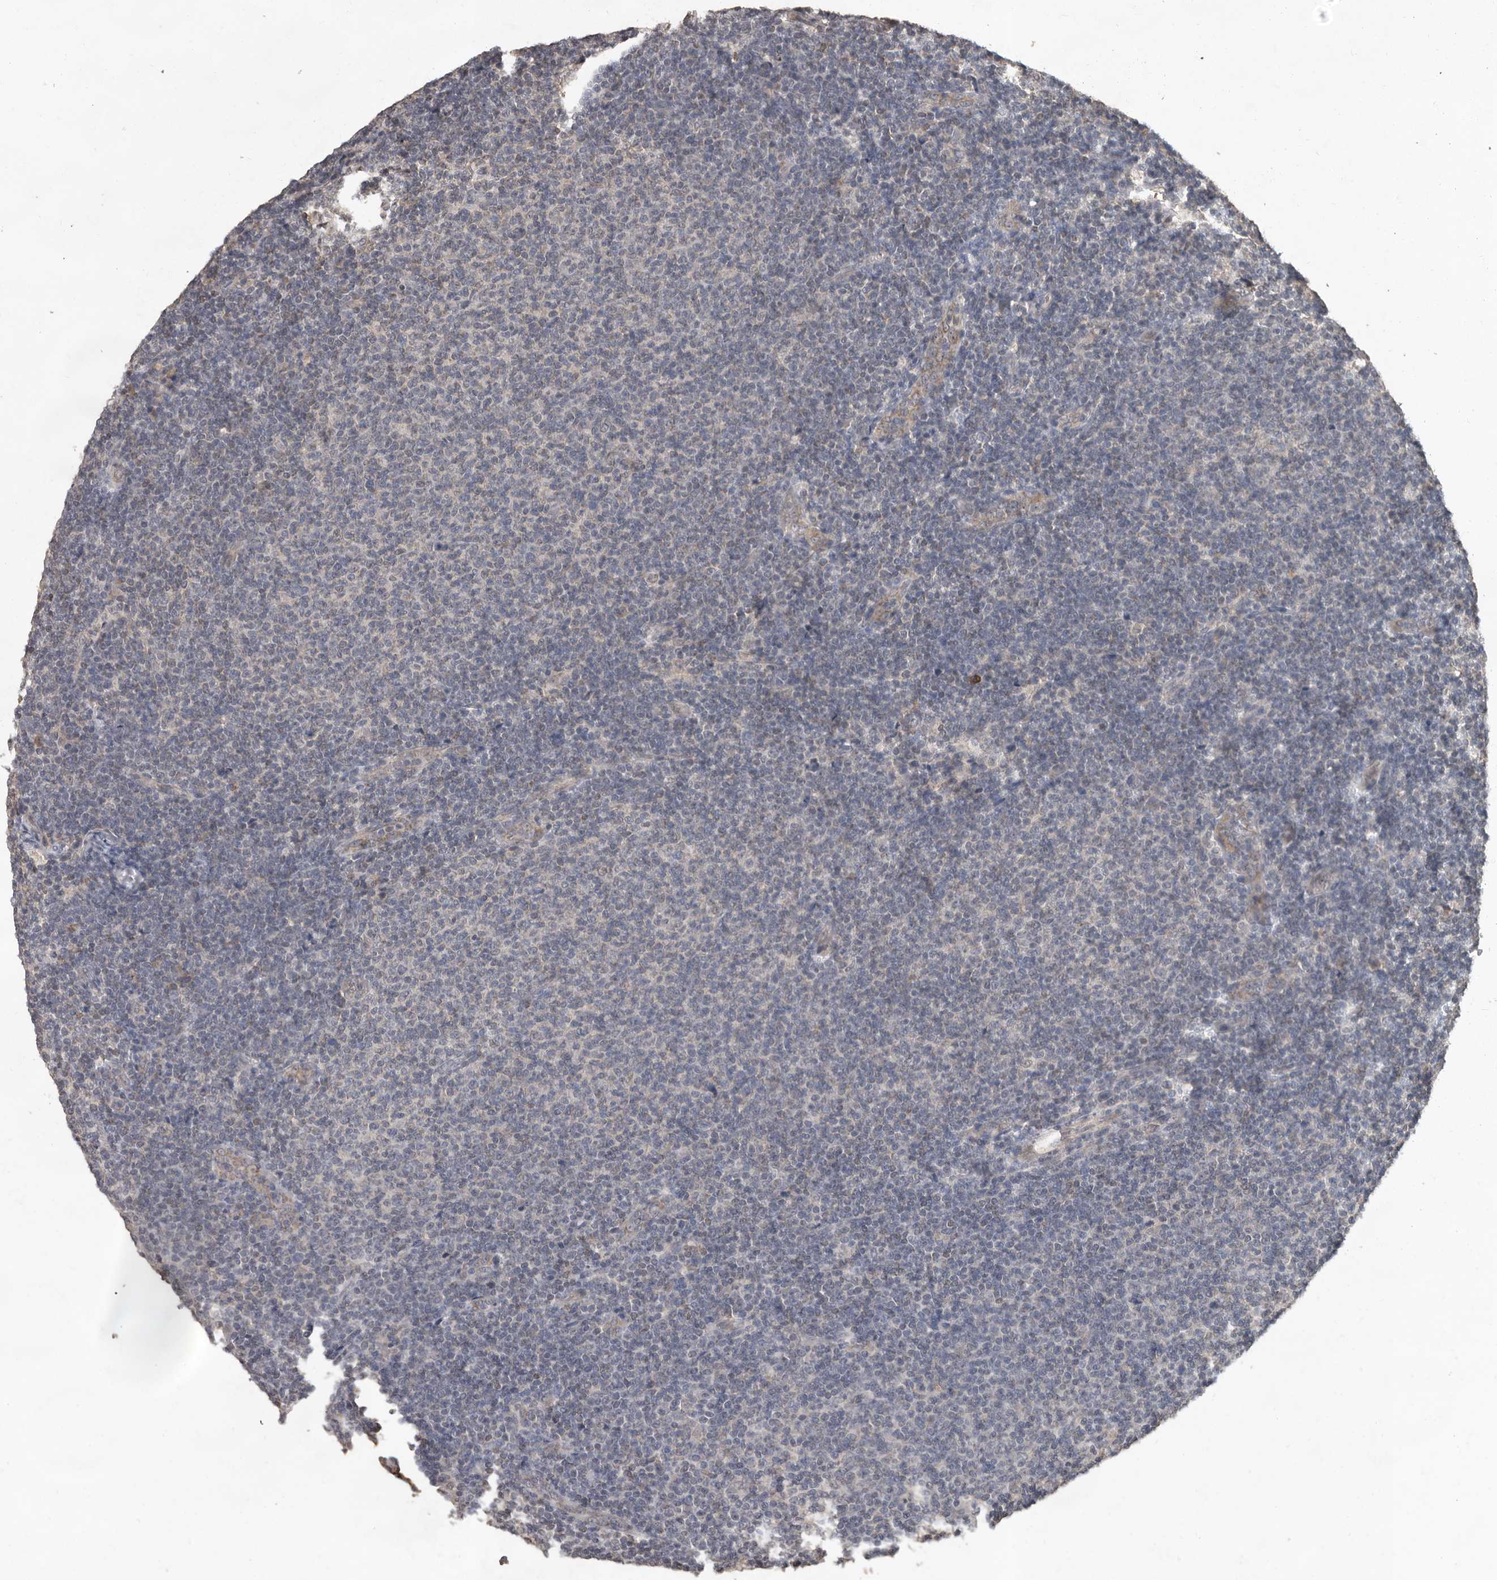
{"staining": {"intensity": "negative", "quantity": "none", "location": "none"}, "tissue": "lymphoma", "cell_type": "Tumor cells", "image_type": "cancer", "snomed": [{"axis": "morphology", "description": "Malignant lymphoma, non-Hodgkin's type, Low grade"}, {"axis": "topography", "description": "Lymph node"}], "caption": "Low-grade malignant lymphoma, non-Hodgkin's type was stained to show a protein in brown. There is no significant expression in tumor cells.", "gene": "MTF1", "patient": {"sex": "male", "age": 66}}